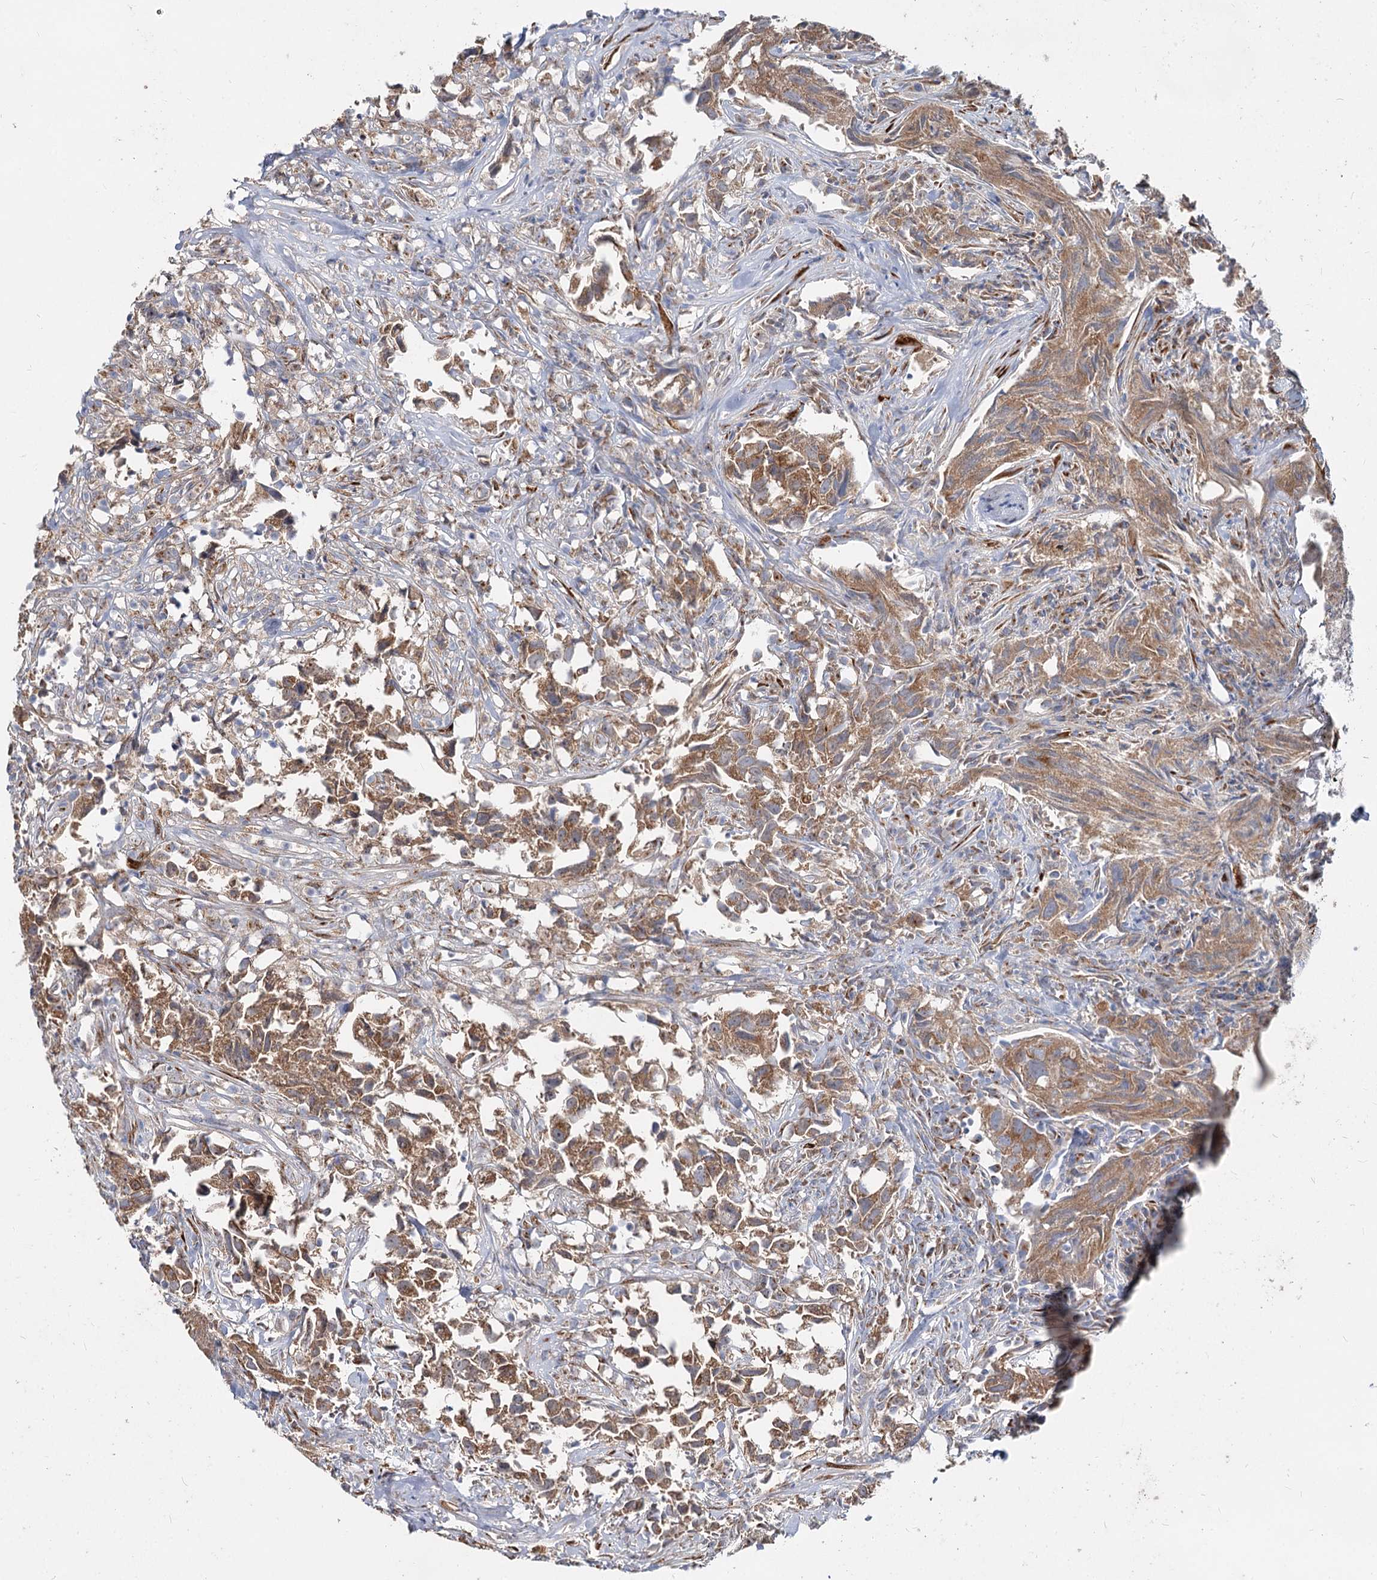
{"staining": {"intensity": "moderate", "quantity": ">75%", "location": "cytoplasmic/membranous"}, "tissue": "urothelial cancer", "cell_type": "Tumor cells", "image_type": "cancer", "snomed": [{"axis": "morphology", "description": "Urothelial carcinoma, High grade"}, {"axis": "topography", "description": "Urinary bladder"}], "caption": "An image of high-grade urothelial carcinoma stained for a protein demonstrates moderate cytoplasmic/membranous brown staining in tumor cells. The protein of interest is stained brown, and the nuclei are stained in blue (DAB (3,3'-diaminobenzidine) IHC with brightfield microscopy, high magnification).", "gene": "SPART", "patient": {"sex": "female", "age": 75}}